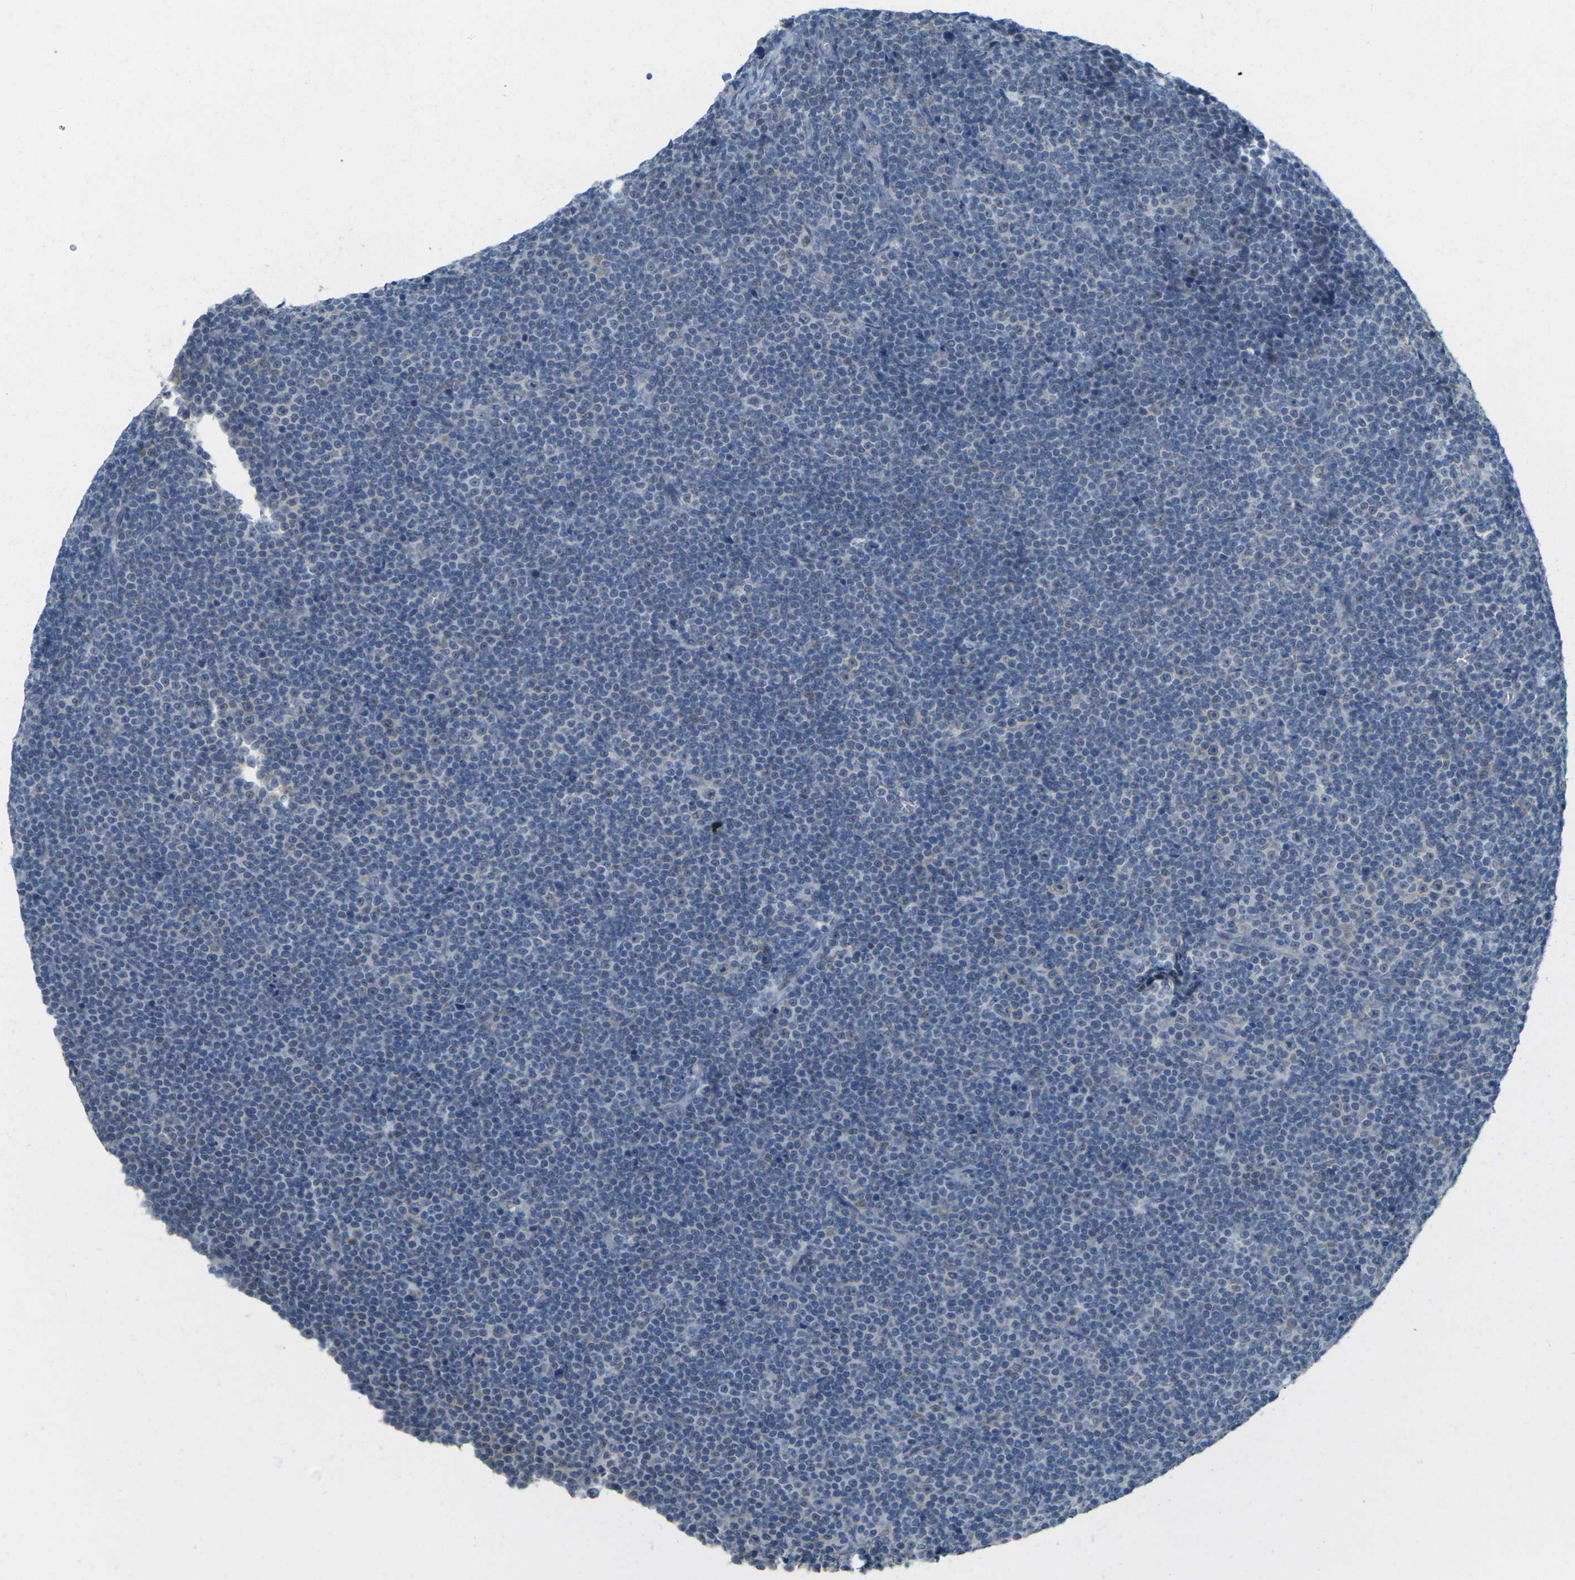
{"staining": {"intensity": "negative", "quantity": "none", "location": "none"}, "tissue": "lymphoma", "cell_type": "Tumor cells", "image_type": "cancer", "snomed": [{"axis": "morphology", "description": "Malignant lymphoma, non-Hodgkin's type, Low grade"}, {"axis": "topography", "description": "Lymph node"}], "caption": "Immunohistochemistry of human lymphoma reveals no expression in tumor cells.", "gene": "SPTBN2", "patient": {"sex": "female", "age": 67}}